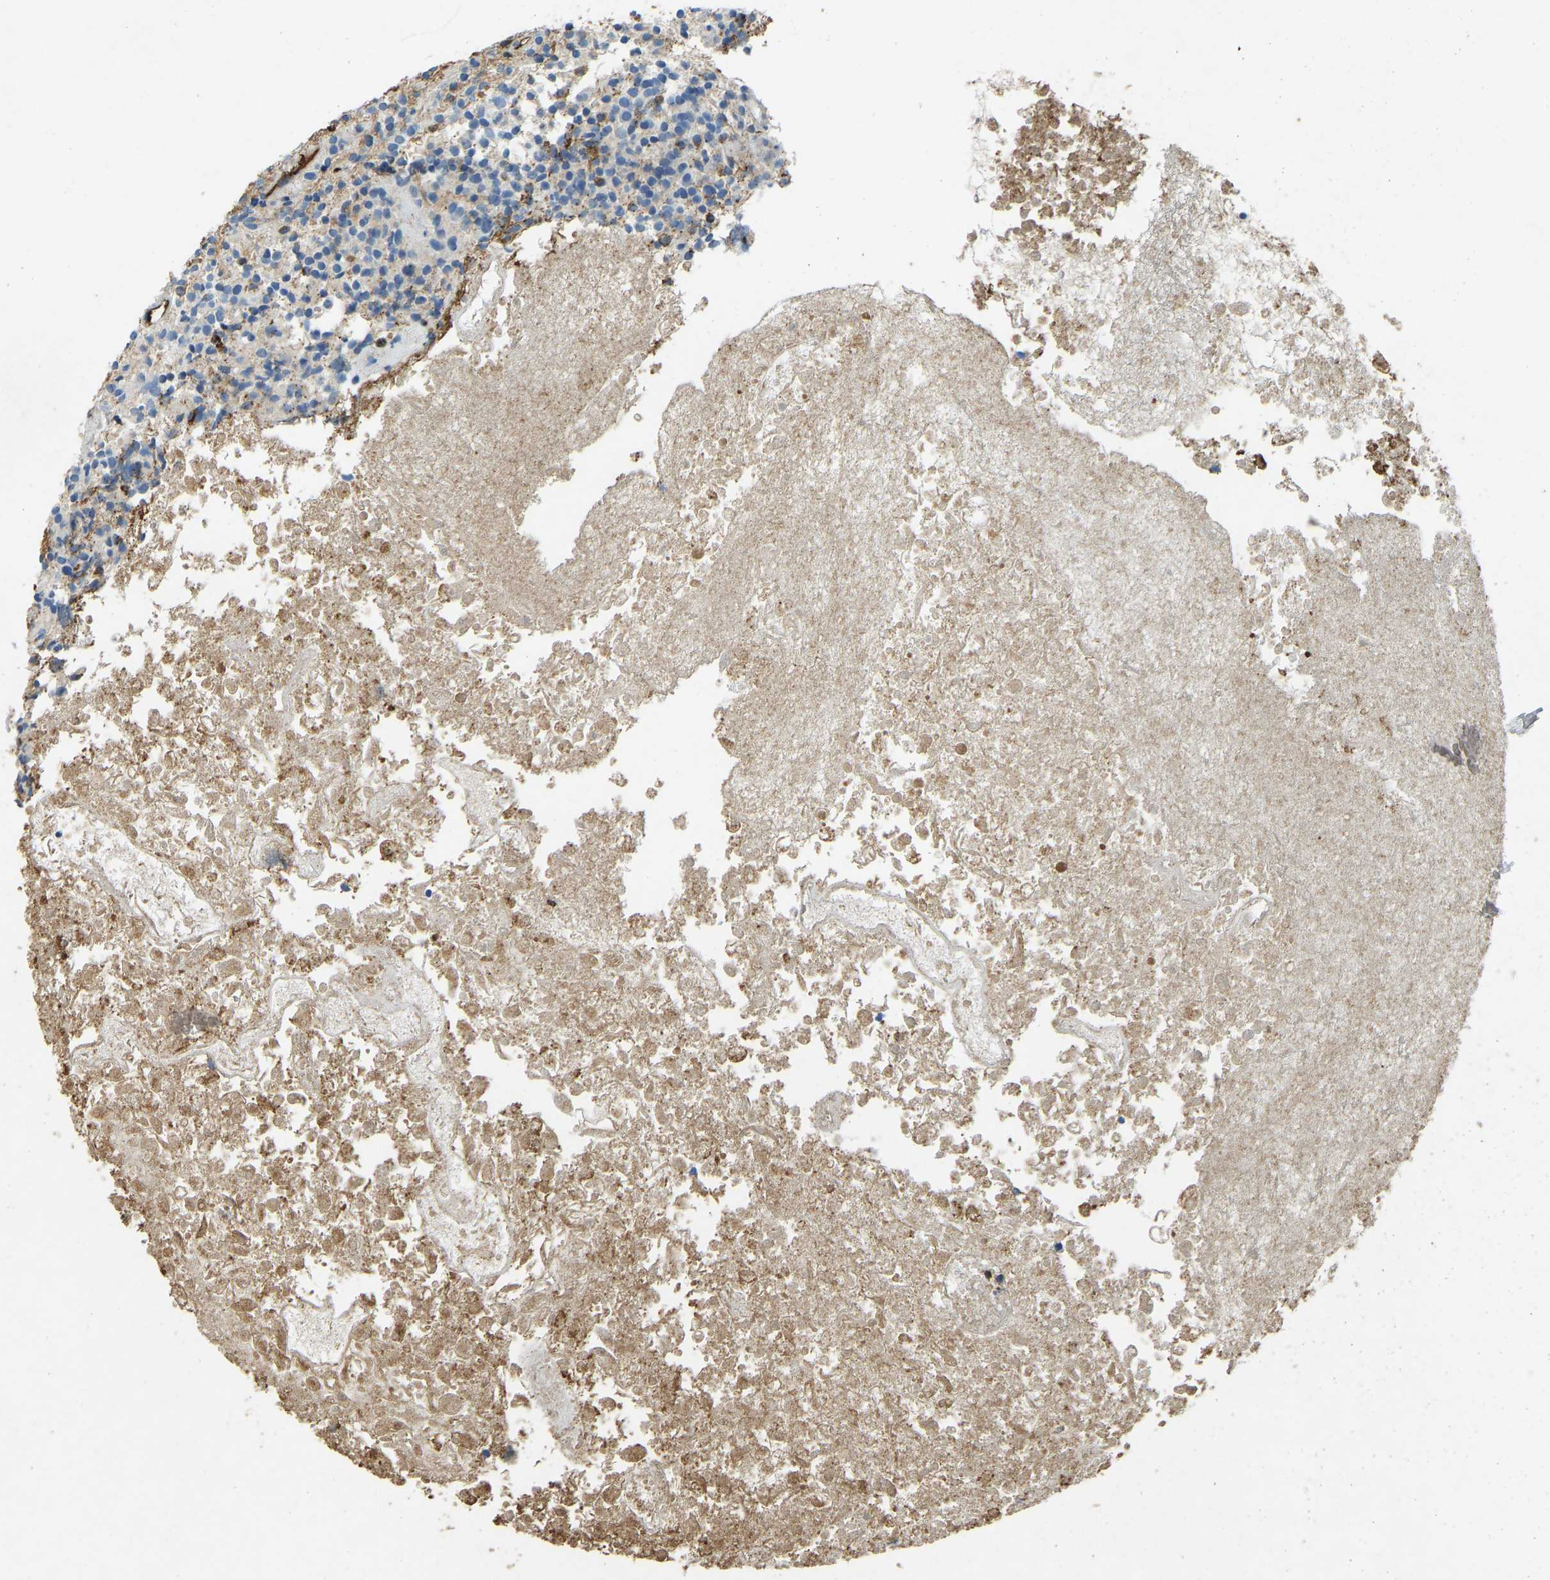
{"staining": {"intensity": "negative", "quantity": "none", "location": "none"}, "tissue": "glioma", "cell_type": "Tumor cells", "image_type": "cancer", "snomed": [{"axis": "morphology", "description": "Glioma, malignant, High grade"}, {"axis": "topography", "description": "Brain"}], "caption": "Protein analysis of glioma displays no significant expression in tumor cells.", "gene": "THBS4", "patient": {"sex": "female", "age": 59}}